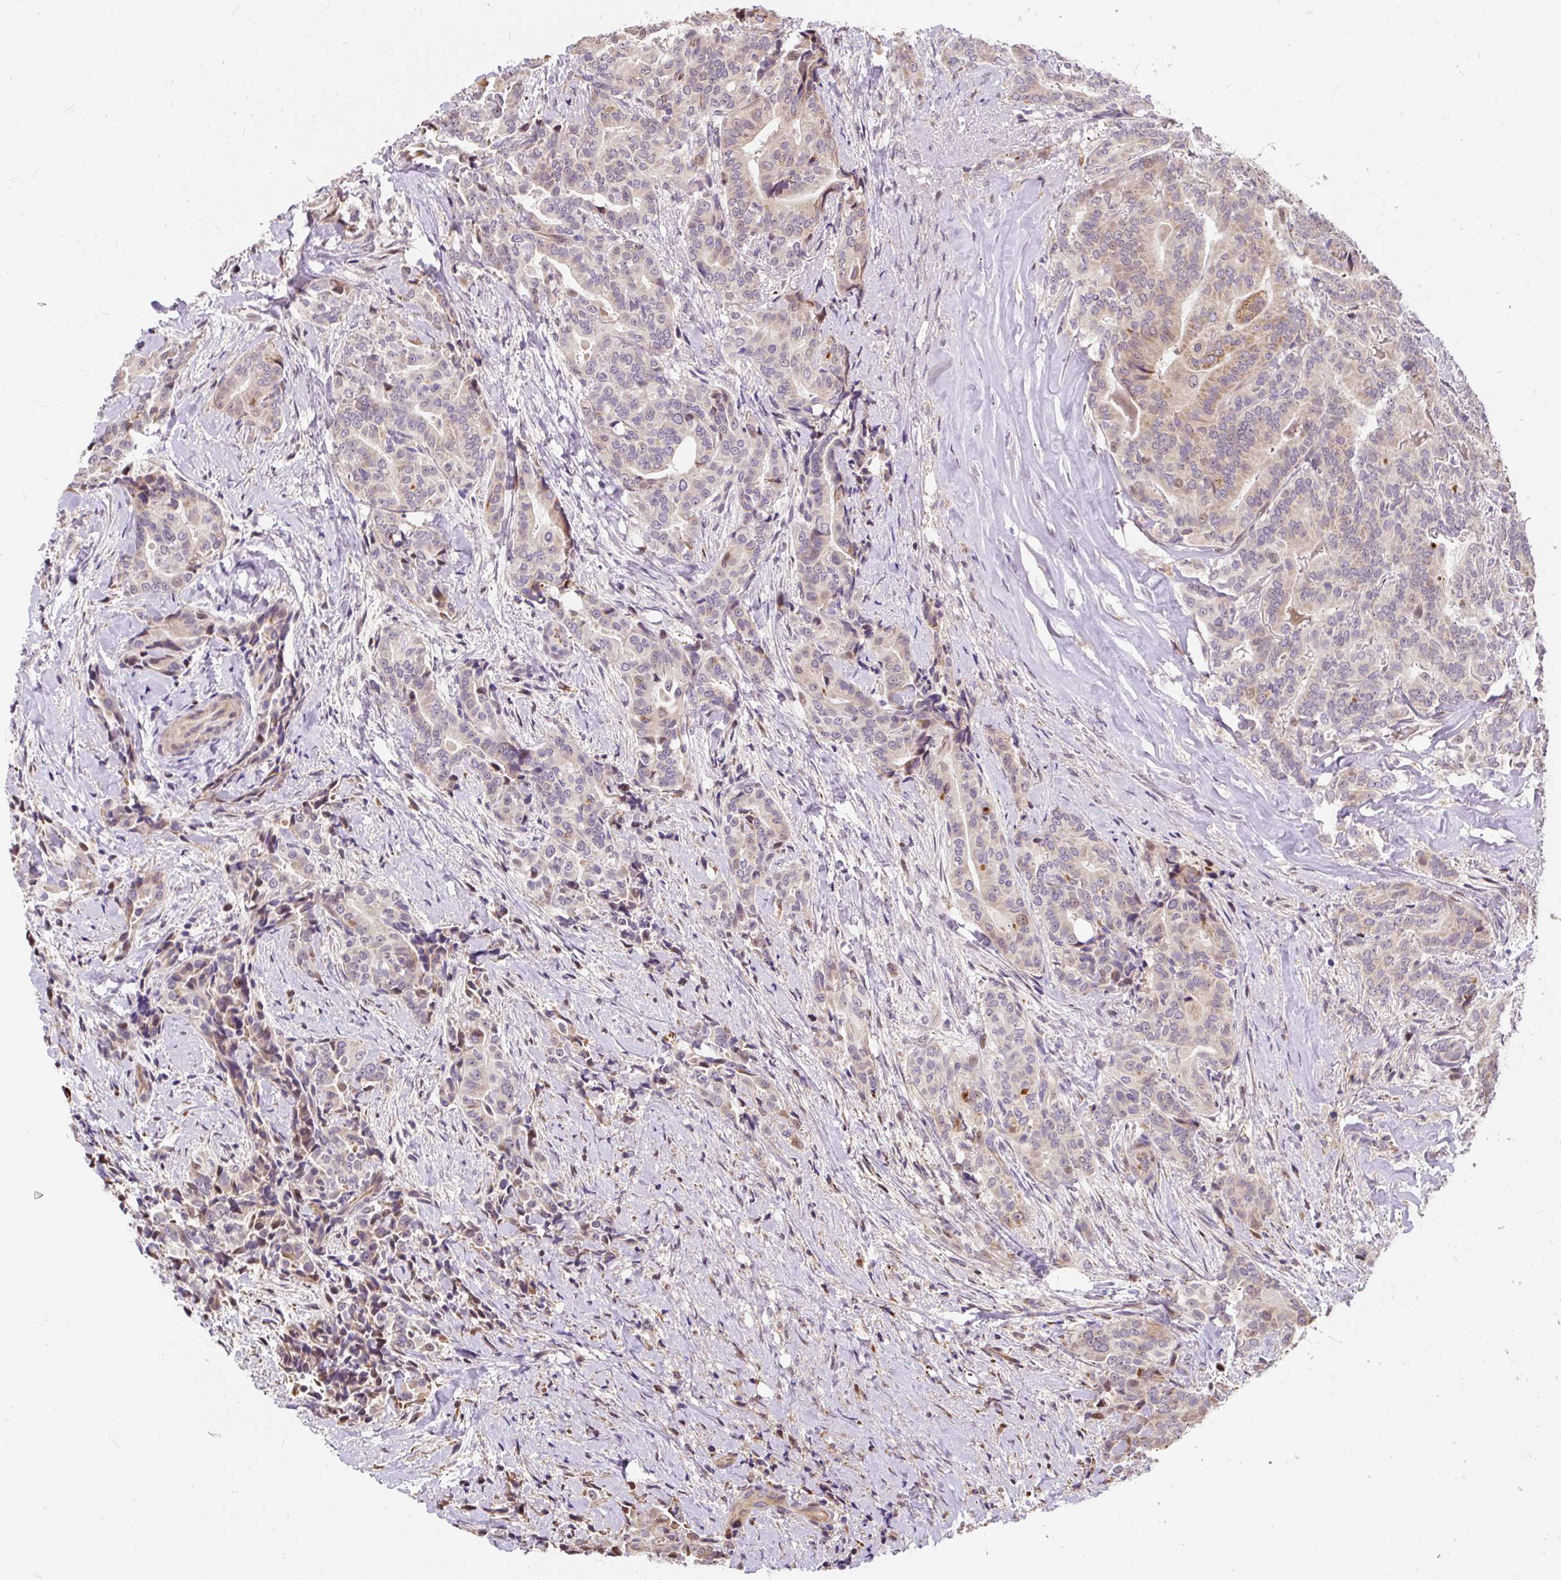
{"staining": {"intensity": "moderate", "quantity": "<25%", "location": "nuclear"}, "tissue": "thyroid cancer", "cell_type": "Tumor cells", "image_type": "cancer", "snomed": [{"axis": "morphology", "description": "Papillary adenocarcinoma, NOS"}, {"axis": "topography", "description": "Thyroid gland"}], "caption": "This micrograph shows immunohistochemistry (IHC) staining of human thyroid cancer (papillary adenocarcinoma), with low moderate nuclear staining in approximately <25% of tumor cells.", "gene": "PUS7L", "patient": {"sex": "male", "age": 61}}